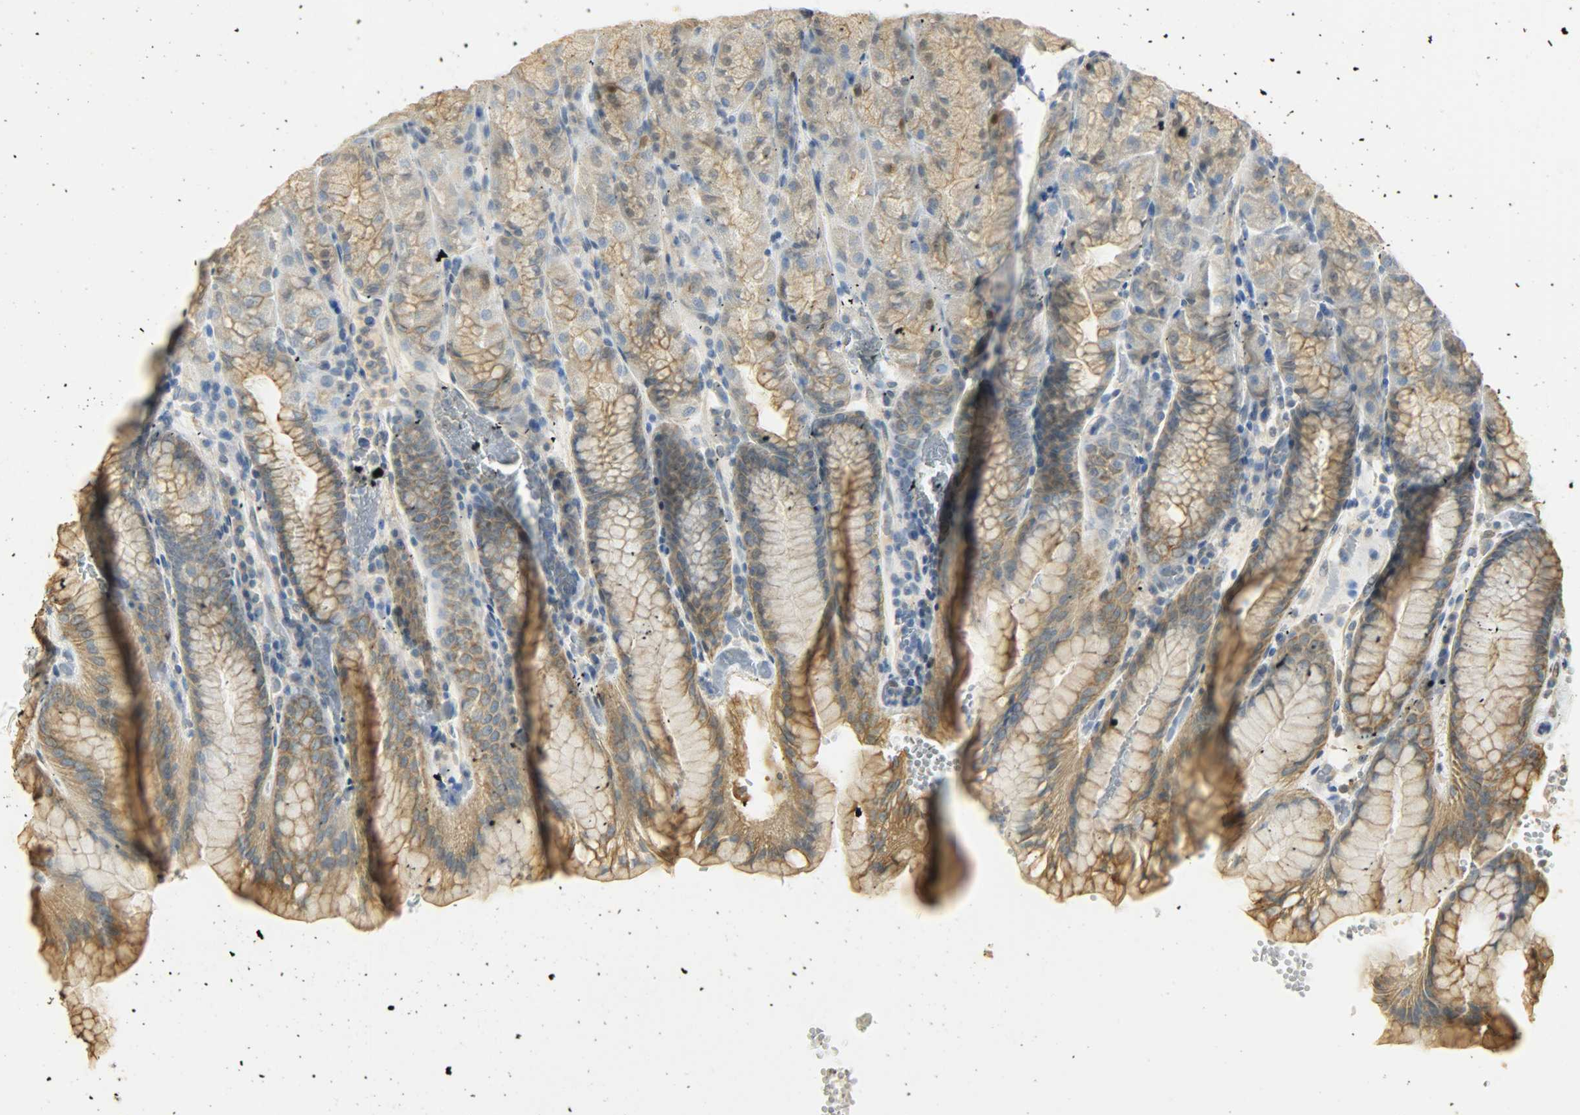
{"staining": {"intensity": "moderate", "quantity": ">75%", "location": "cytoplasmic/membranous"}, "tissue": "stomach", "cell_type": "Glandular cells", "image_type": "normal", "snomed": [{"axis": "morphology", "description": "Normal tissue, NOS"}, {"axis": "topography", "description": "Stomach, upper"}, {"axis": "topography", "description": "Stomach"}], "caption": "Protein expression analysis of normal human stomach reveals moderate cytoplasmic/membranous positivity in approximately >75% of glandular cells.", "gene": "USP13", "patient": {"sex": "male", "age": 76}}